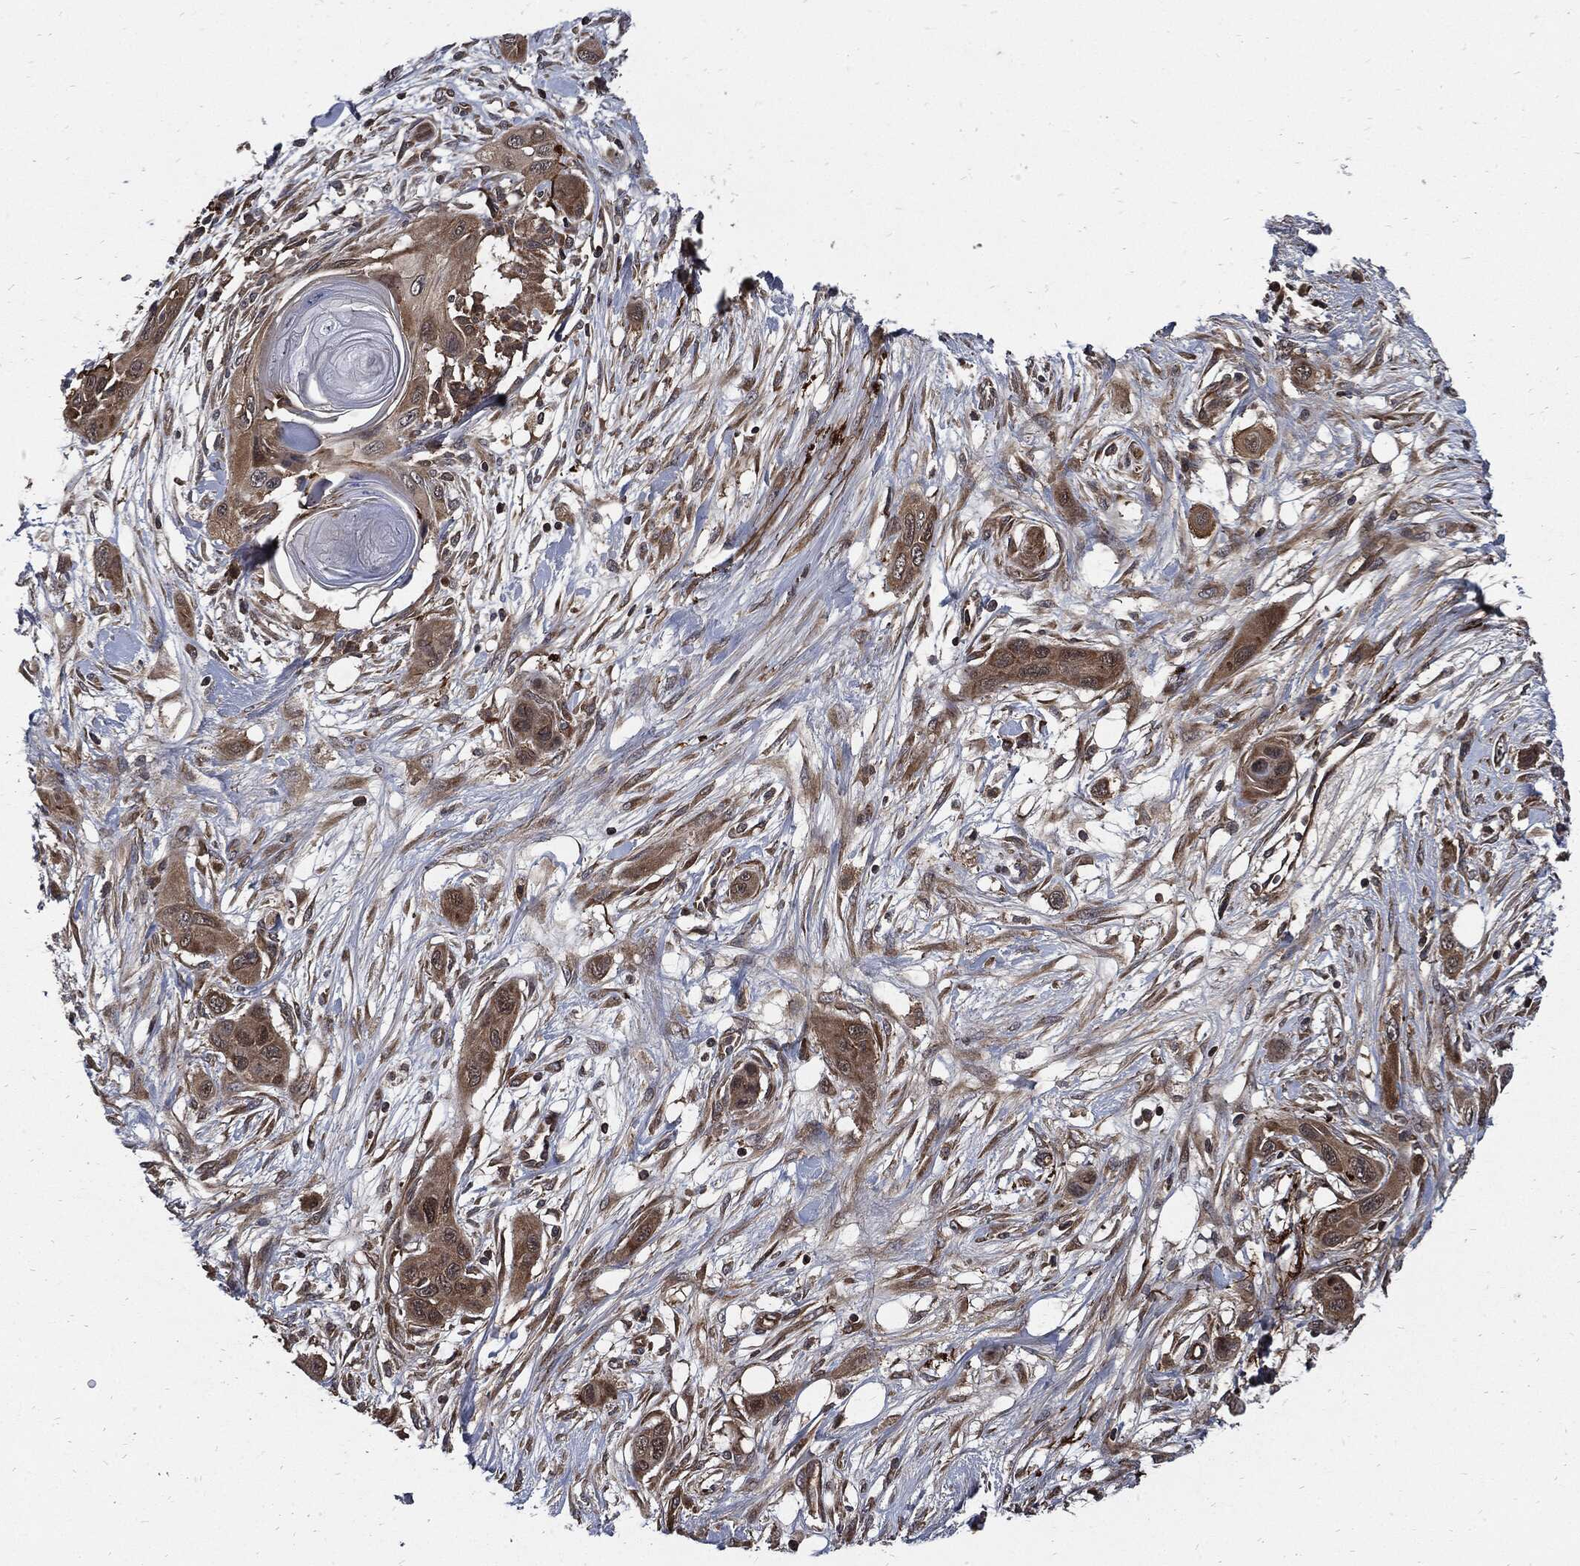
{"staining": {"intensity": "moderate", "quantity": "25%-75%", "location": "cytoplasmic/membranous"}, "tissue": "skin cancer", "cell_type": "Tumor cells", "image_type": "cancer", "snomed": [{"axis": "morphology", "description": "Squamous cell carcinoma, NOS"}, {"axis": "topography", "description": "Skin"}], "caption": "The image displays staining of skin cancer (squamous cell carcinoma), revealing moderate cytoplasmic/membranous protein positivity (brown color) within tumor cells.", "gene": "CLU", "patient": {"sex": "male", "age": 79}}